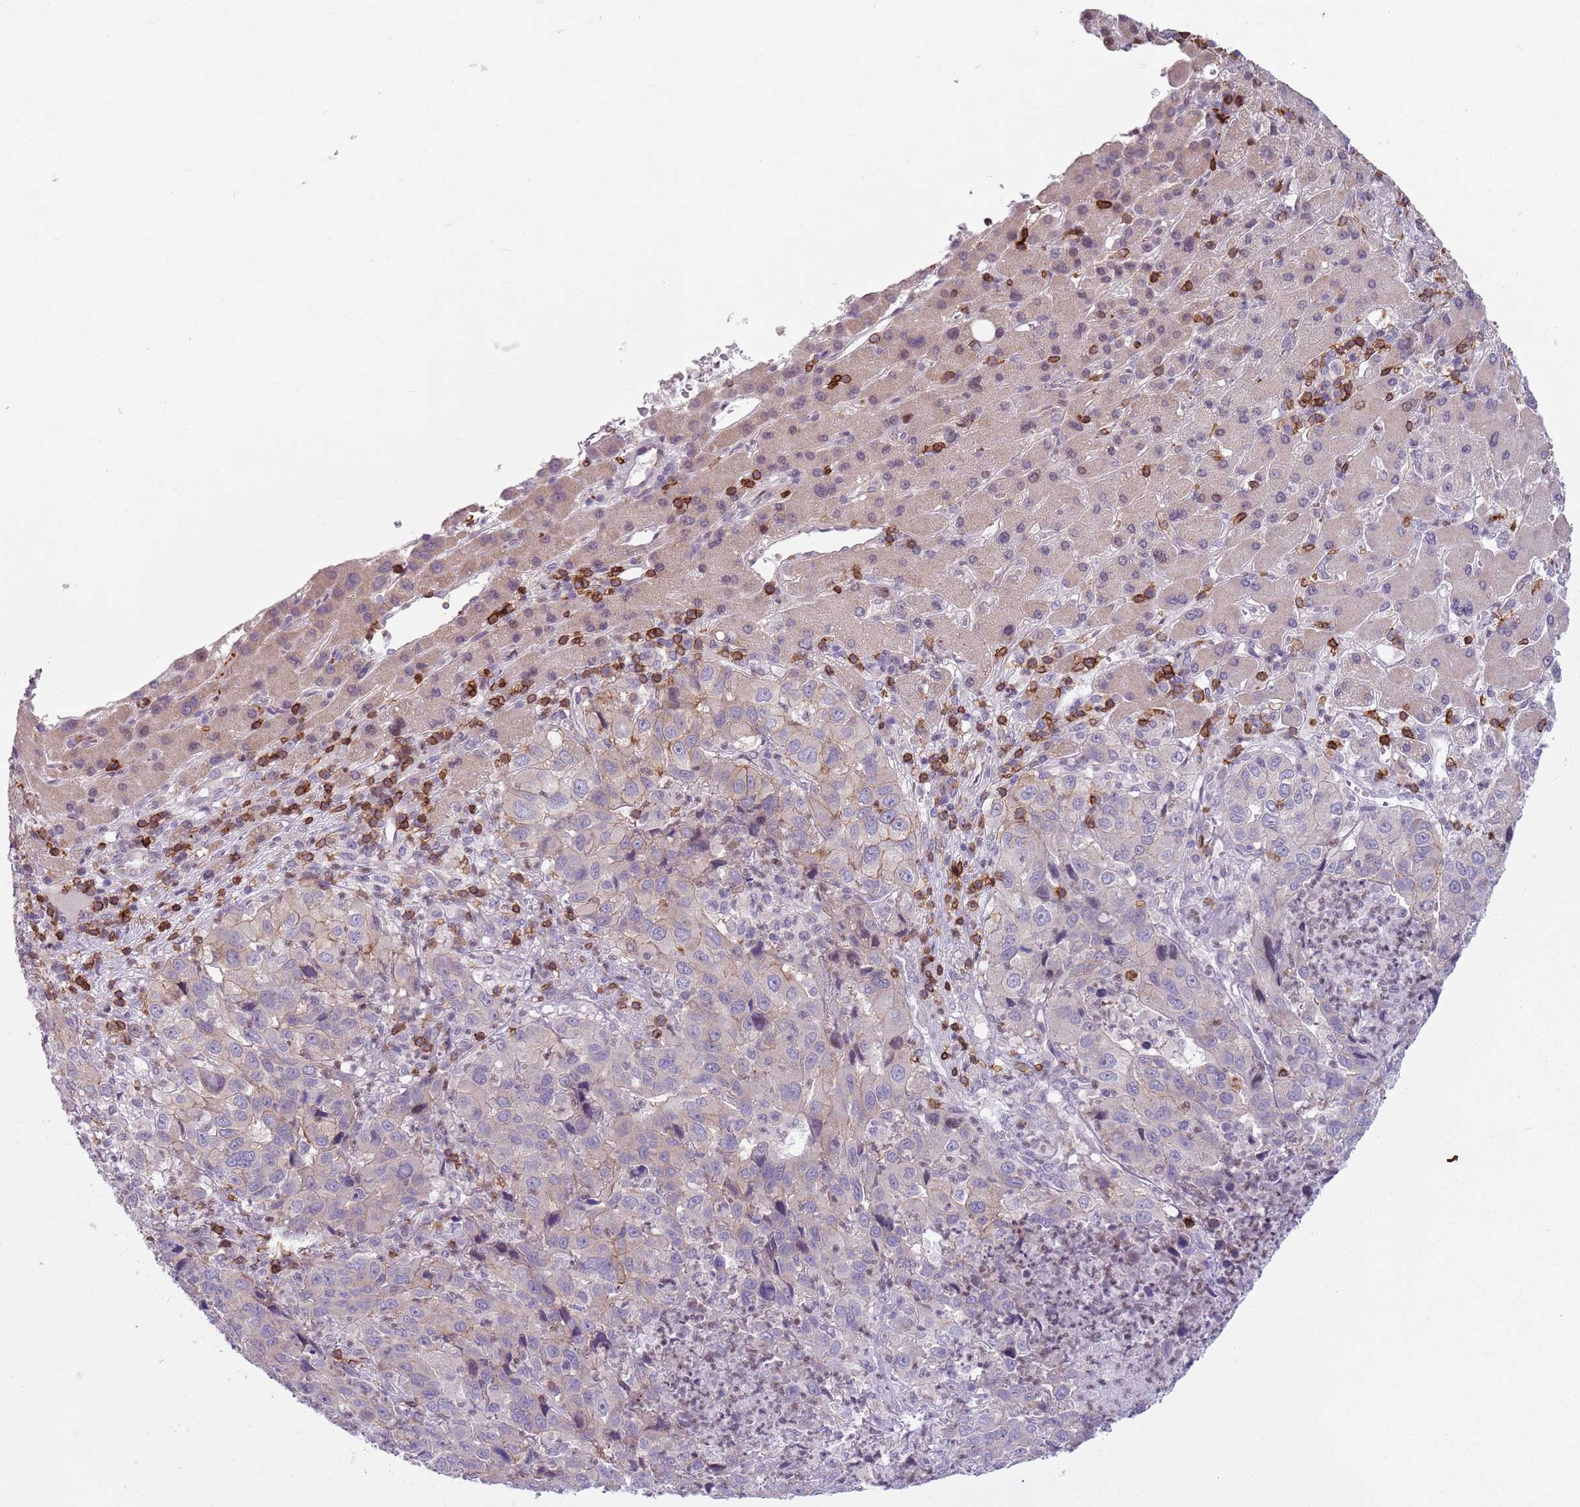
{"staining": {"intensity": "weak", "quantity": "<25%", "location": "cytoplasmic/membranous"}, "tissue": "liver cancer", "cell_type": "Tumor cells", "image_type": "cancer", "snomed": [{"axis": "morphology", "description": "Carcinoma, Hepatocellular, NOS"}, {"axis": "topography", "description": "Liver"}], "caption": "Immunohistochemistry (IHC) histopathology image of neoplastic tissue: human liver cancer stained with DAB (3,3'-diaminobenzidine) displays no significant protein expression in tumor cells.", "gene": "ZNF583", "patient": {"sex": "male", "age": 63}}